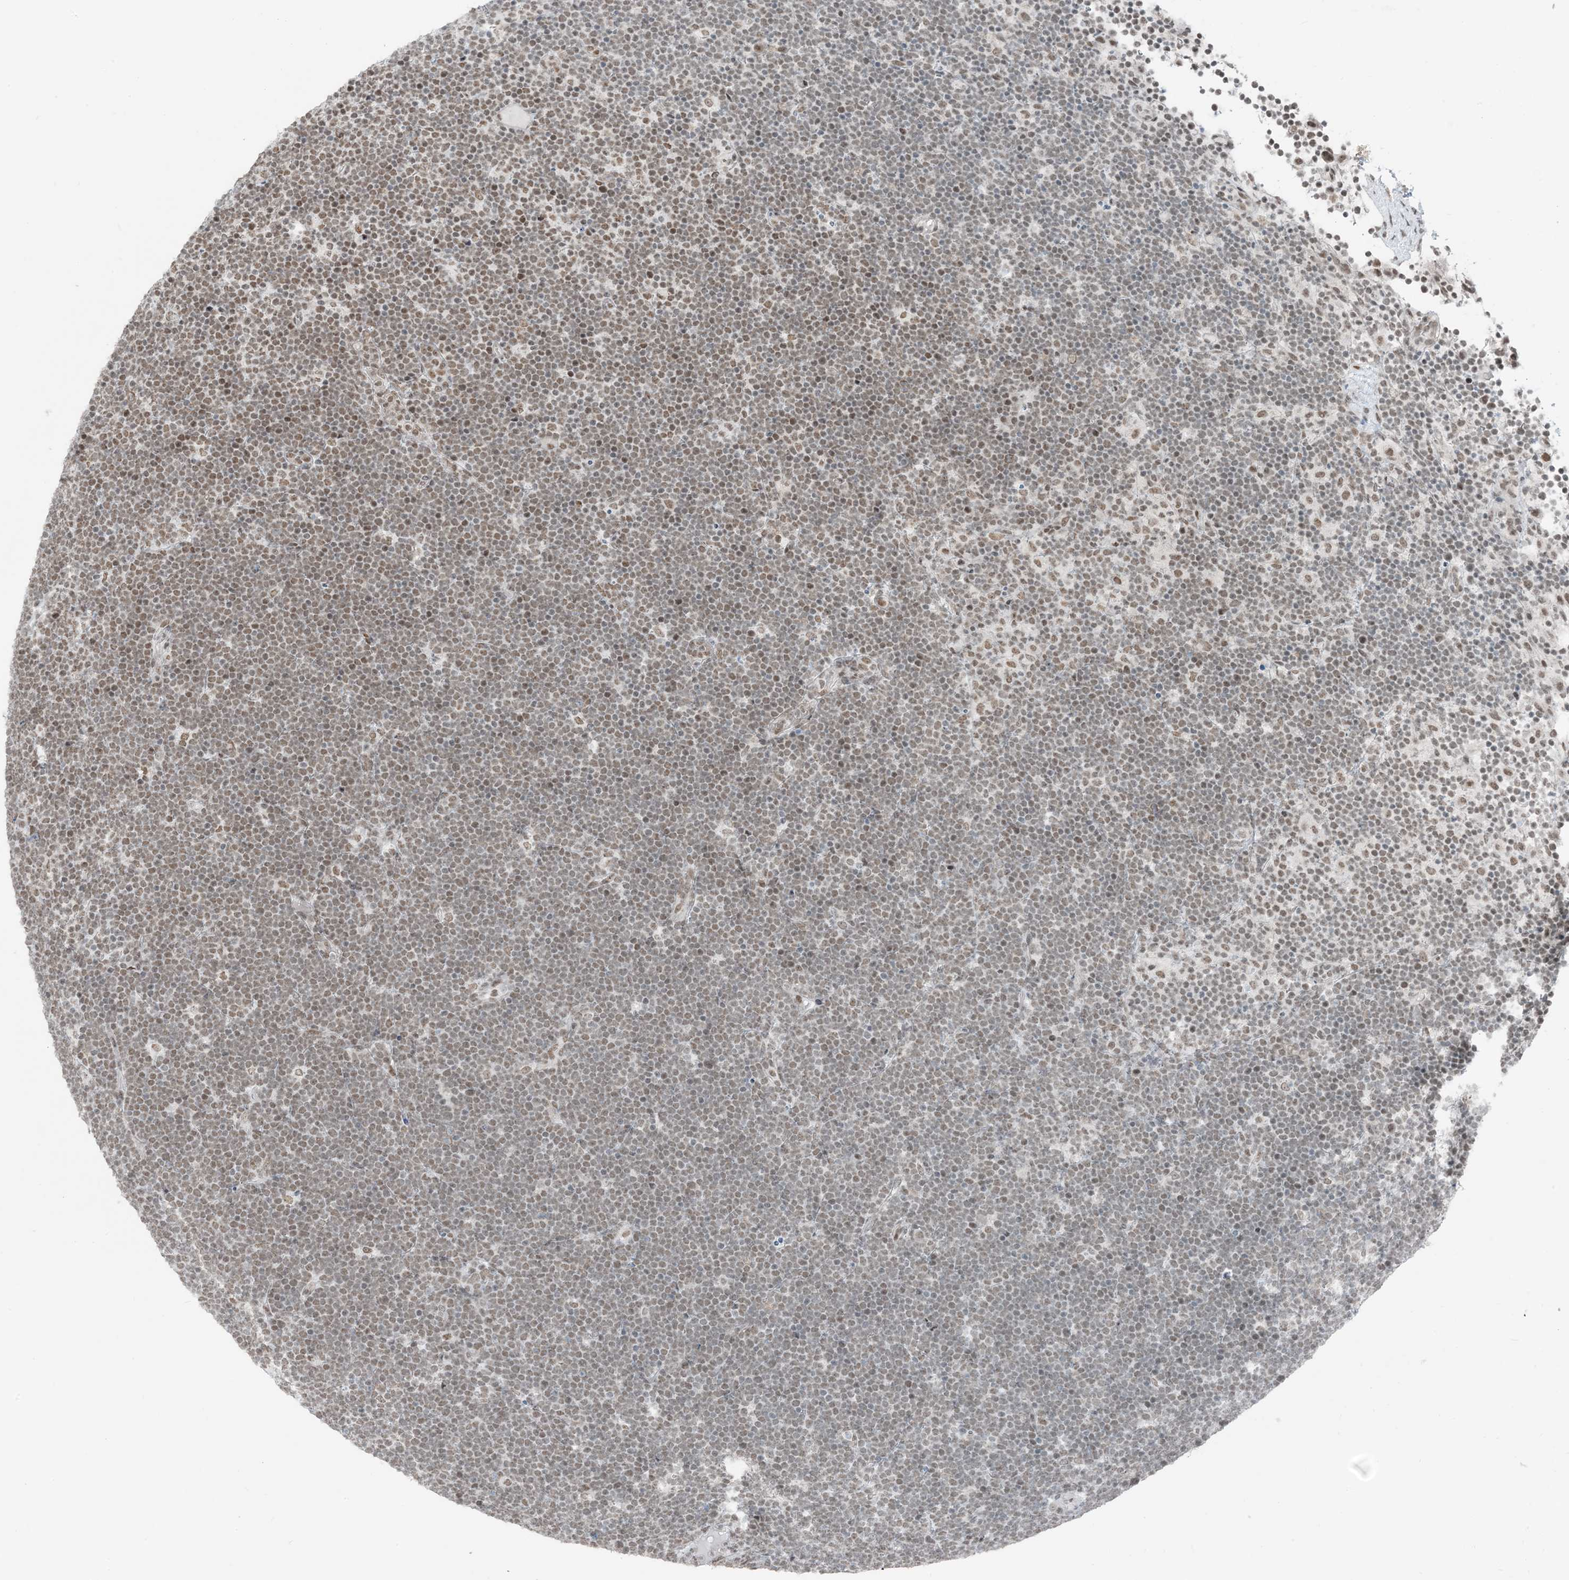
{"staining": {"intensity": "moderate", "quantity": ">75%", "location": "nuclear"}, "tissue": "lymphoma", "cell_type": "Tumor cells", "image_type": "cancer", "snomed": [{"axis": "morphology", "description": "Malignant lymphoma, non-Hodgkin's type, High grade"}, {"axis": "topography", "description": "Lymph node"}], "caption": "Immunohistochemical staining of lymphoma demonstrates medium levels of moderate nuclear protein staining in about >75% of tumor cells.", "gene": "ZNF500", "patient": {"sex": "male", "age": 13}}